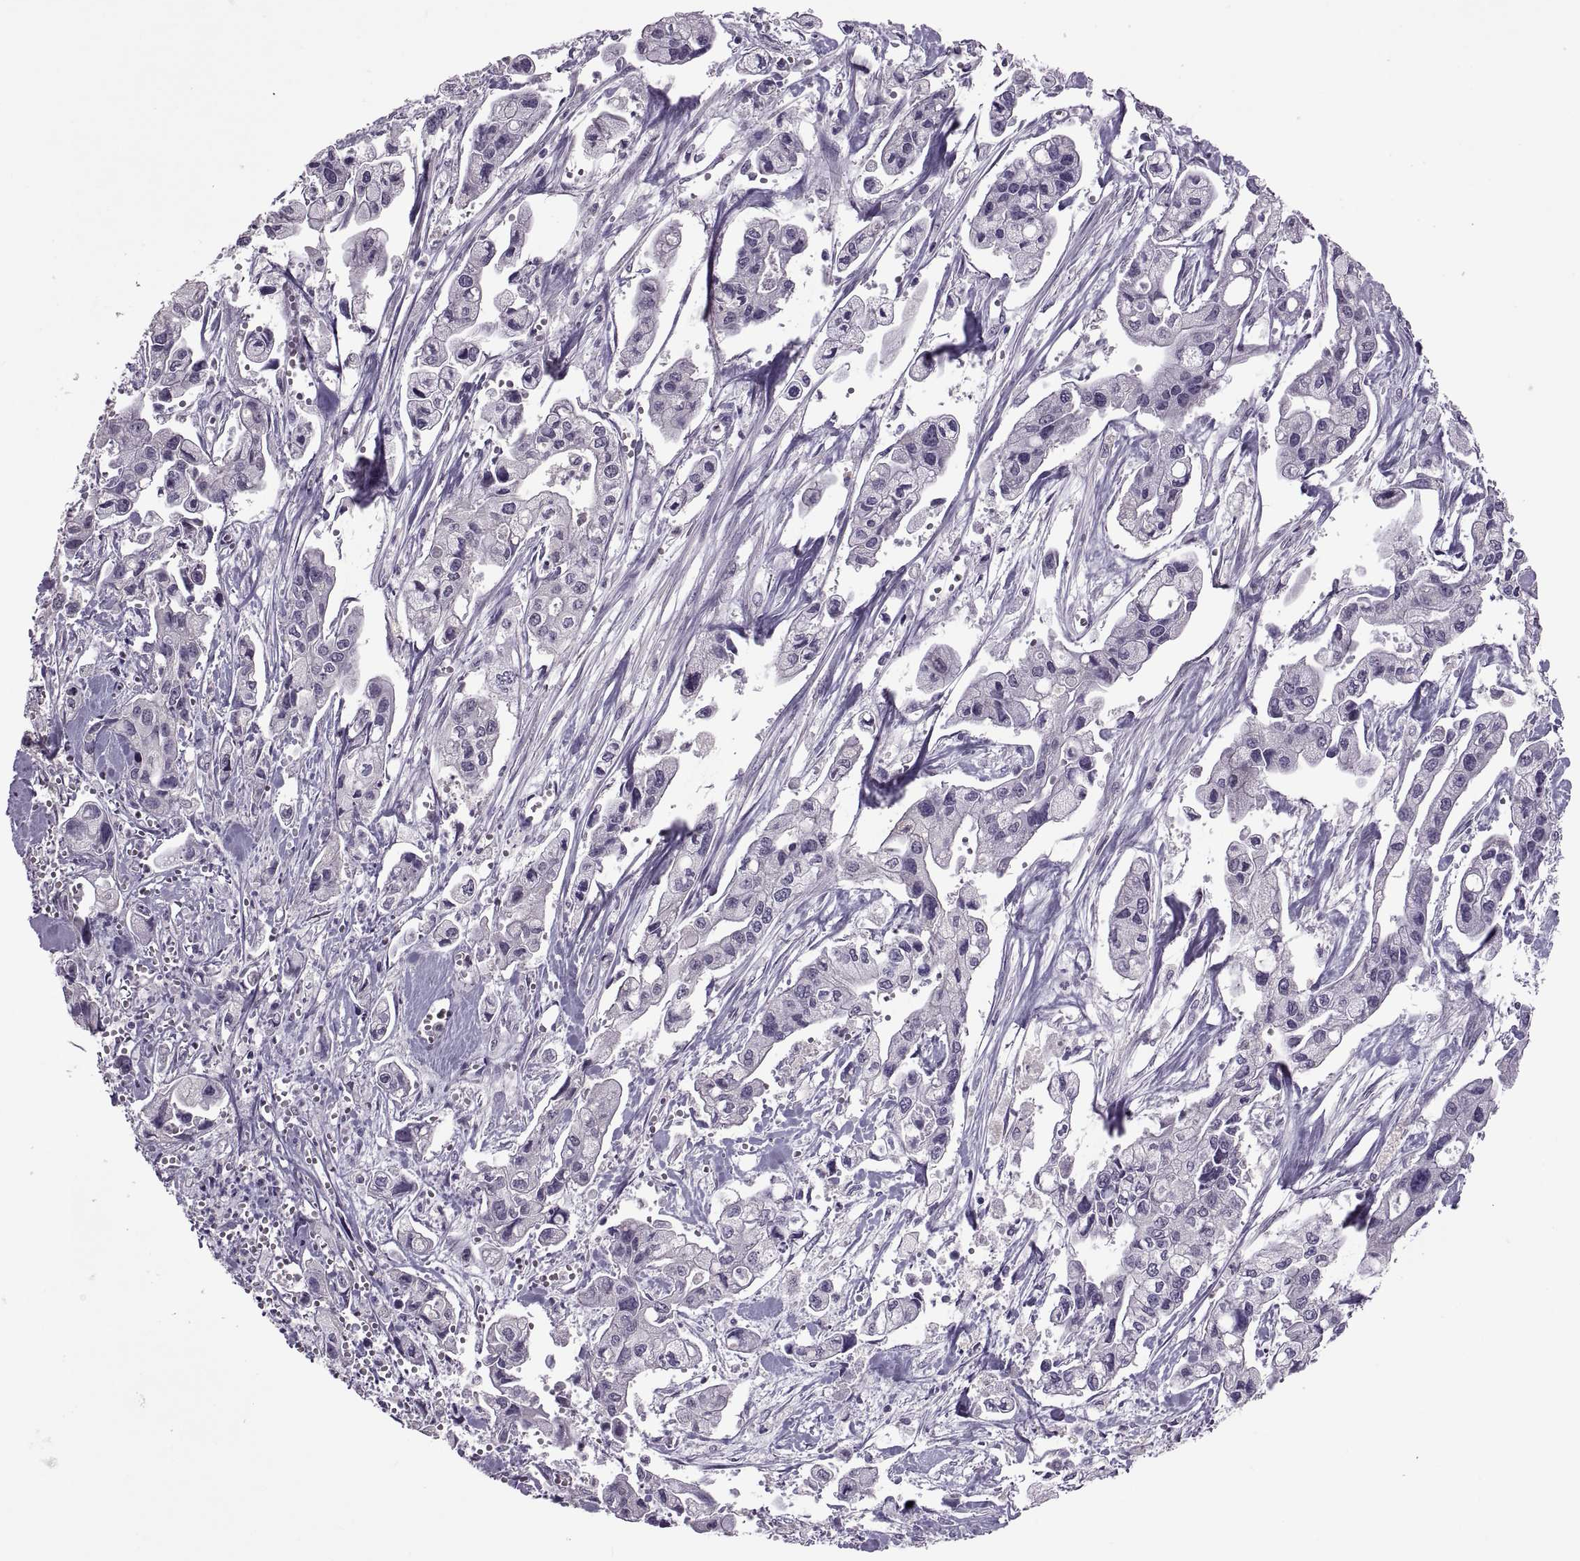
{"staining": {"intensity": "negative", "quantity": "none", "location": "none"}, "tissue": "pancreatic cancer", "cell_type": "Tumor cells", "image_type": "cancer", "snomed": [{"axis": "morphology", "description": "Adenocarcinoma, NOS"}, {"axis": "topography", "description": "Pancreas"}], "caption": "A photomicrograph of pancreatic cancer (adenocarcinoma) stained for a protein exhibits no brown staining in tumor cells. (DAB (3,3'-diaminobenzidine) immunohistochemistry (IHC), high magnification).", "gene": "ODF3", "patient": {"sex": "male", "age": 70}}